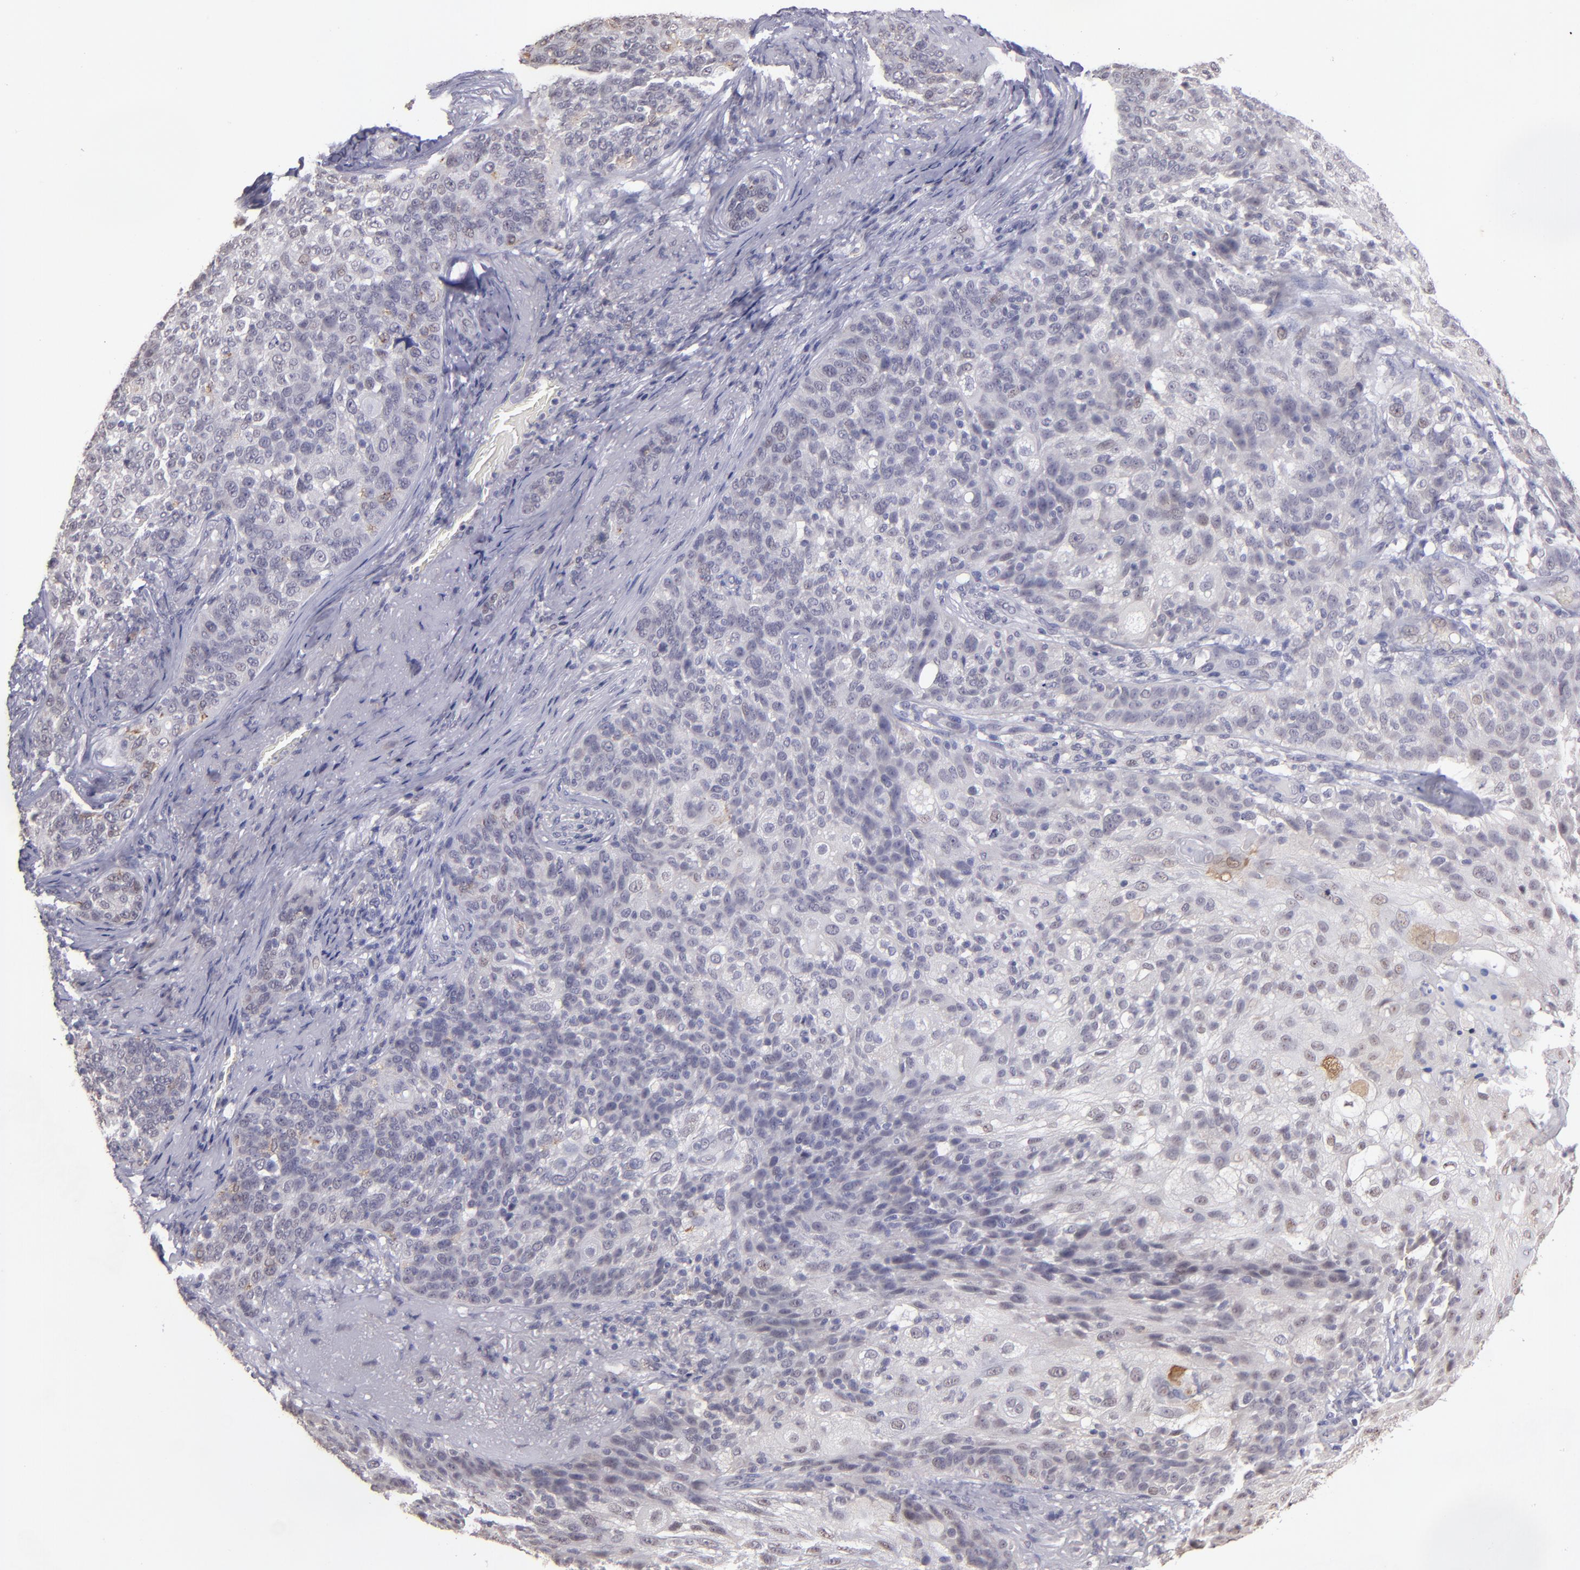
{"staining": {"intensity": "weak", "quantity": "25%-75%", "location": "nuclear"}, "tissue": "skin cancer", "cell_type": "Tumor cells", "image_type": "cancer", "snomed": [{"axis": "morphology", "description": "Normal tissue, NOS"}, {"axis": "morphology", "description": "Squamous cell carcinoma, NOS"}, {"axis": "topography", "description": "Skin"}], "caption": "Skin cancer (squamous cell carcinoma) was stained to show a protein in brown. There is low levels of weak nuclear positivity in about 25%-75% of tumor cells. Using DAB (3,3'-diaminobenzidine) (brown) and hematoxylin (blue) stains, captured at high magnification using brightfield microscopy.", "gene": "NRXN3", "patient": {"sex": "female", "age": 83}}